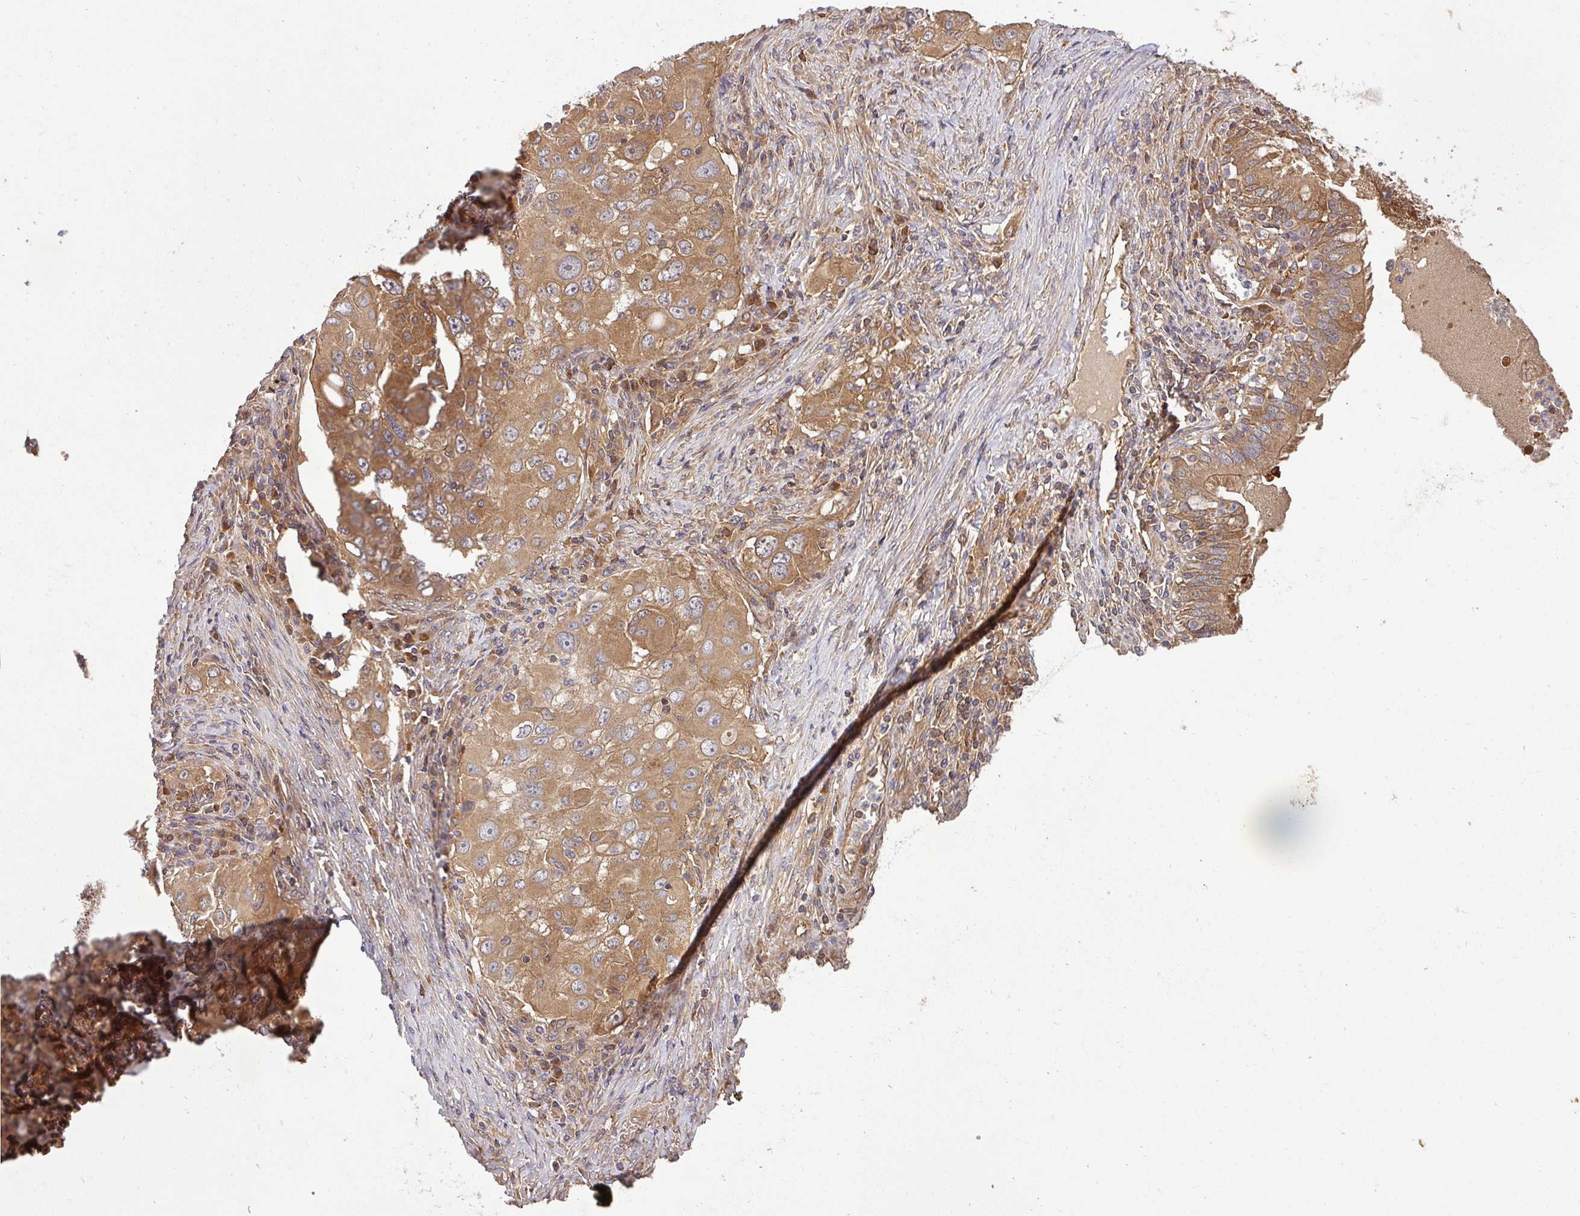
{"staining": {"intensity": "moderate", "quantity": ">75%", "location": "cytoplasmic/membranous"}, "tissue": "lung cancer", "cell_type": "Tumor cells", "image_type": "cancer", "snomed": [{"axis": "morphology", "description": "Adenocarcinoma, NOS"}, {"axis": "morphology", "description": "Adenocarcinoma, metastatic, NOS"}, {"axis": "topography", "description": "Lymph node"}, {"axis": "topography", "description": "Lung"}], "caption": "Protein expression by immunohistochemistry exhibits moderate cytoplasmic/membranous positivity in approximately >75% of tumor cells in lung cancer (adenocarcinoma). (brown staining indicates protein expression, while blue staining denotes nuclei).", "gene": "GSPT1", "patient": {"sex": "female", "age": 42}}